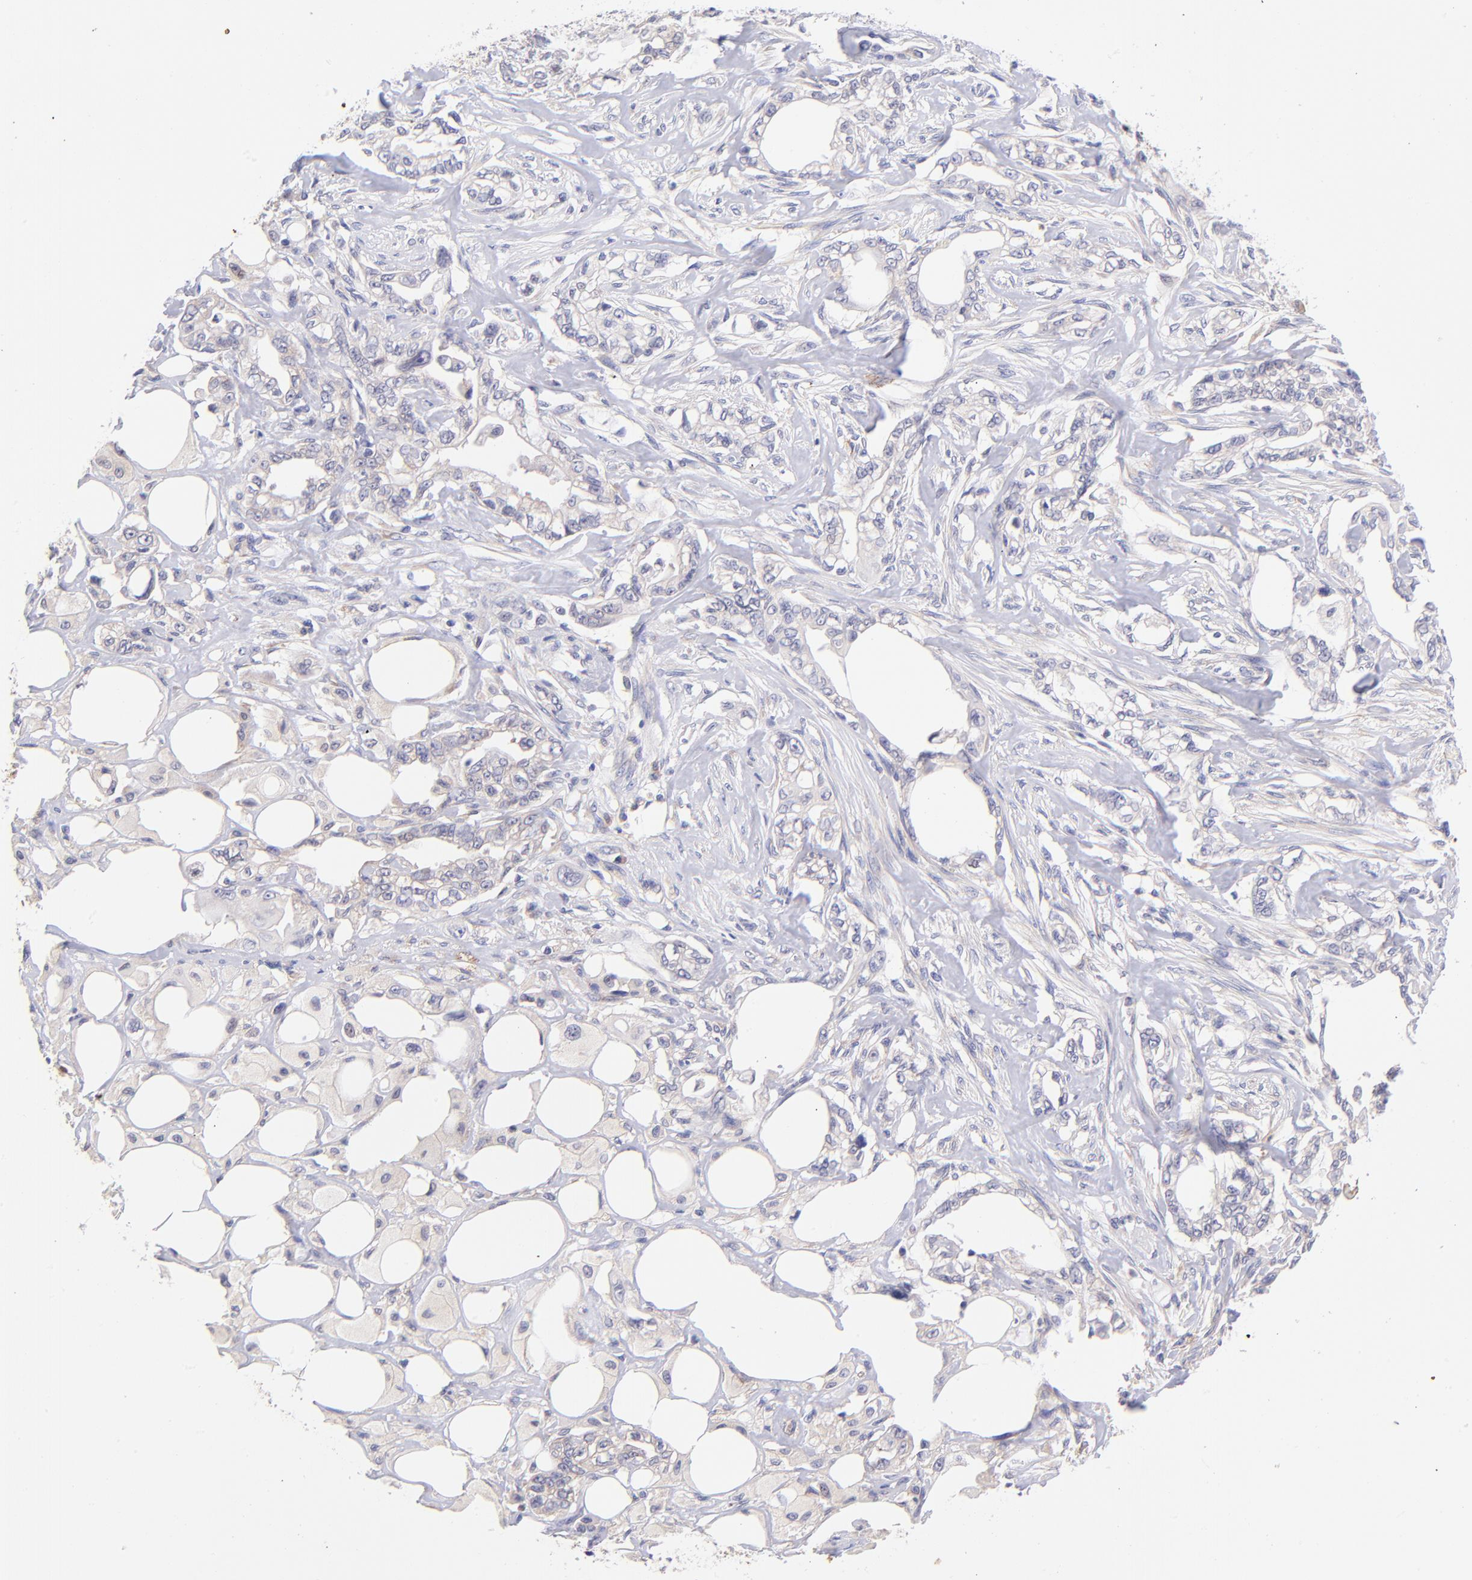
{"staining": {"intensity": "weak", "quantity": "25%-75%", "location": "cytoplasmic/membranous"}, "tissue": "pancreatic cancer", "cell_type": "Tumor cells", "image_type": "cancer", "snomed": [{"axis": "morphology", "description": "Normal tissue, NOS"}, {"axis": "topography", "description": "Pancreas"}], "caption": "Protein staining by immunohistochemistry (IHC) shows weak cytoplasmic/membranous expression in approximately 25%-75% of tumor cells in pancreatic cancer.", "gene": "RPL11", "patient": {"sex": "male", "age": 42}}